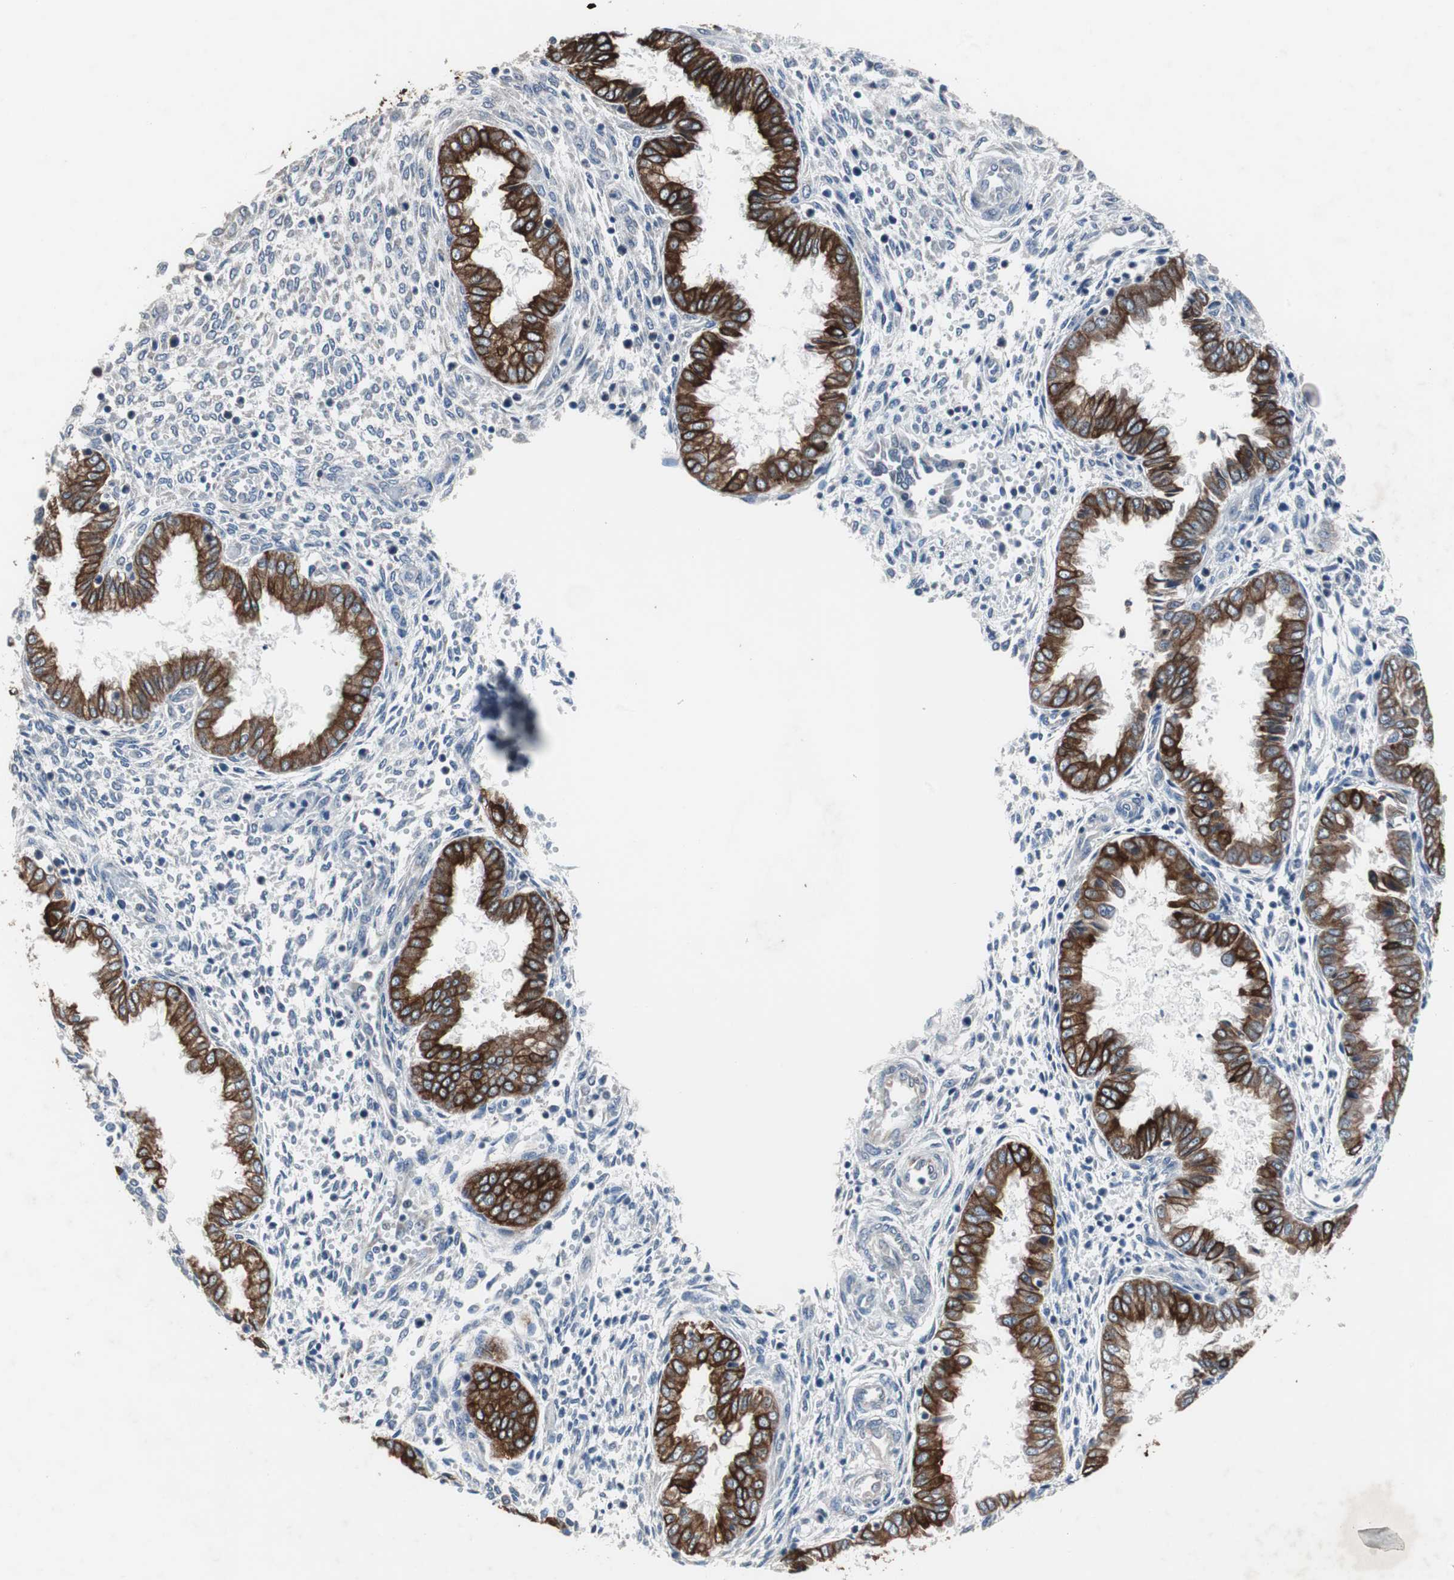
{"staining": {"intensity": "negative", "quantity": "none", "location": "none"}, "tissue": "endometrium", "cell_type": "Cells in endometrial stroma", "image_type": "normal", "snomed": [{"axis": "morphology", "description": "Normal tissue, NOS"}, {"axis": "topography", "description": "Endometrium"}], "caption": "Endometrium was stained to show a protein in brown. There is no significant staining in cells in endometrial stroma. Brightfield microscopy of IHC stained with DAB (3,3'-diaminobenzidine) (brown) and hematoxylin (blue), captured at high magnification.", "gene": "USP10", "patient": {"sex": "female", "age": 33}}